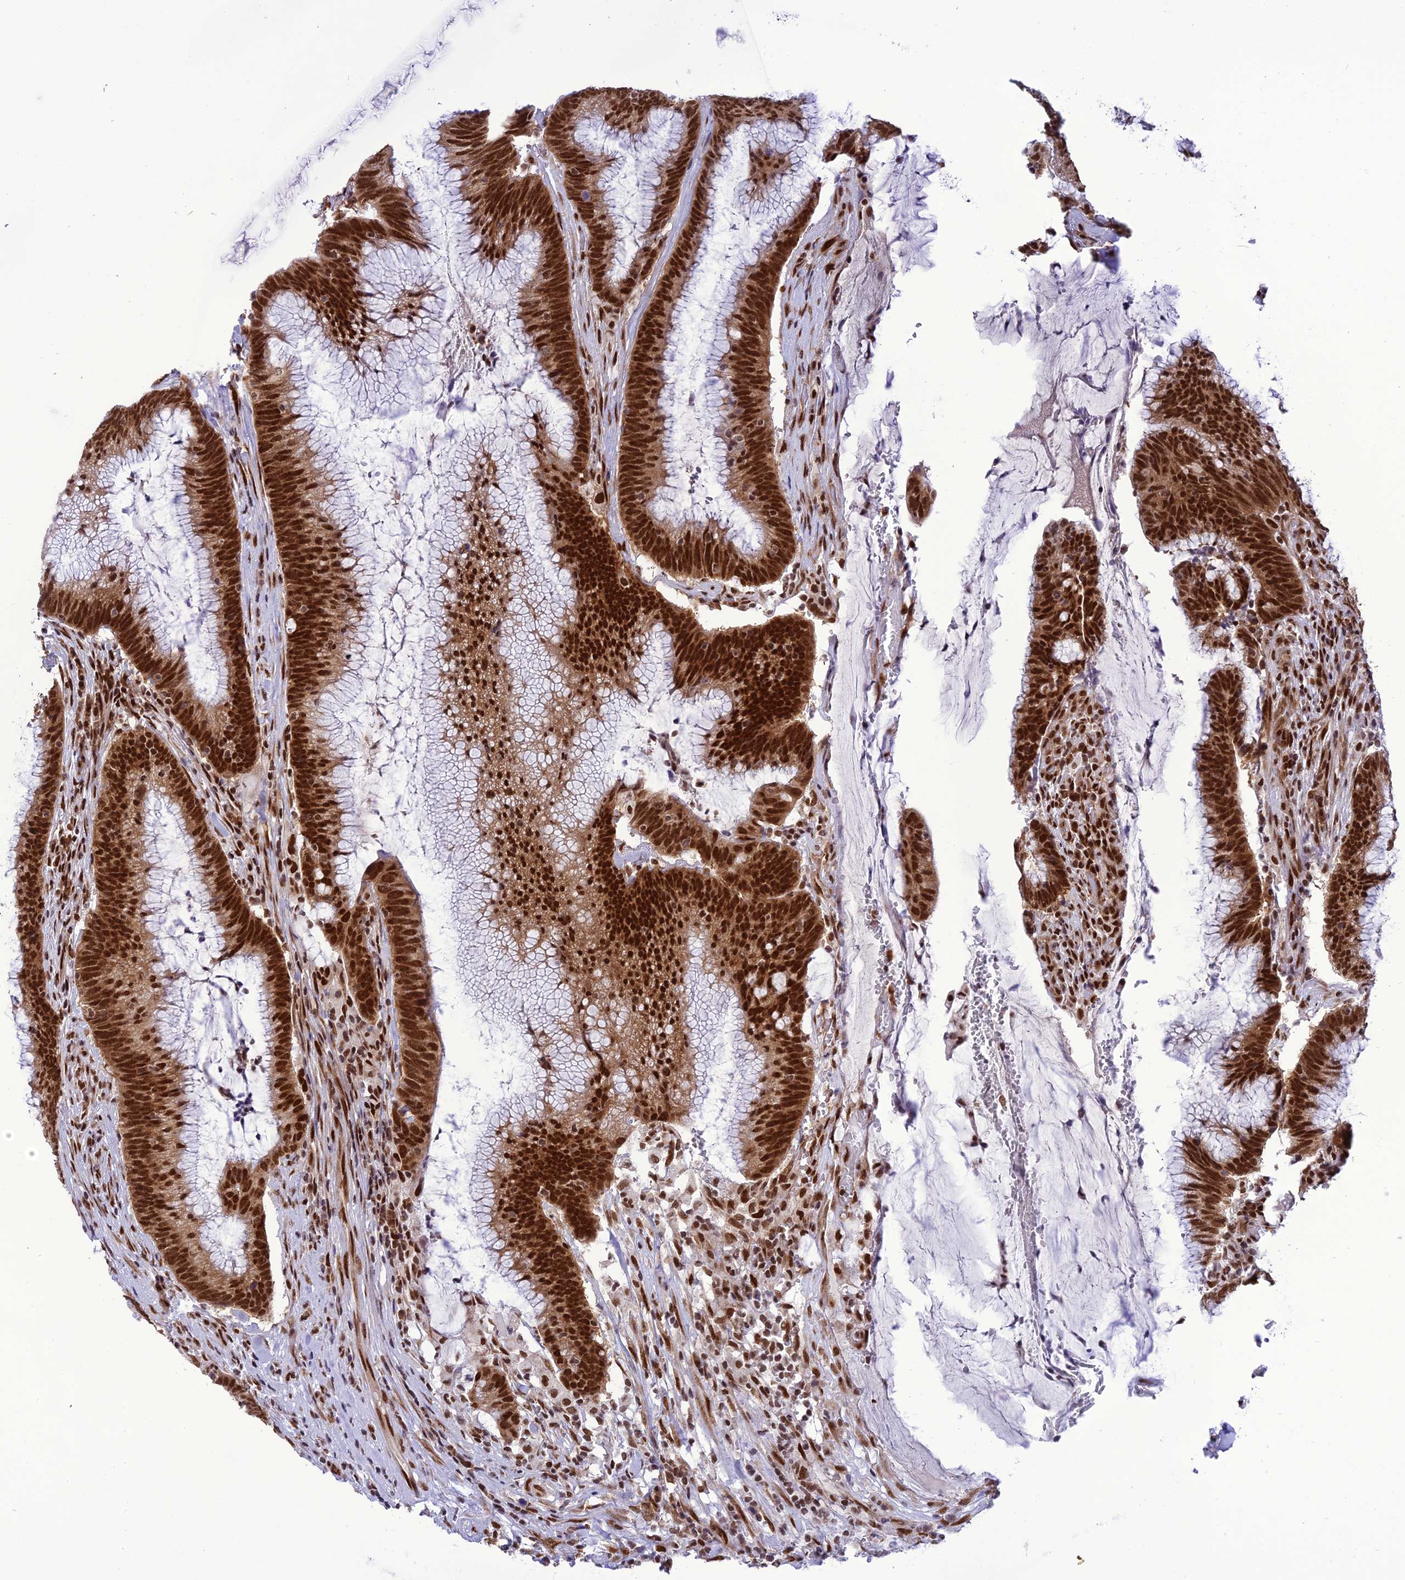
{"staining": {"intensity": "strong", "quantity": ">75%", "location": "nuclear"}, "tissue": "colorectal cancer", "cell_type": "Tumor cells", "image_type": "cancer", "snomed": [{"axis": "morphology", "description": "Adenocarcinoma, NOS"}, {"axis": "topography", "description": "Rectum"}], "caption": "Adenocarcinoma (colorectal) tissue shows strong nuclear staining in about >75% of tumor cells", "gene": "DDX1", "patient": {"sex": "female", "age": 77}}